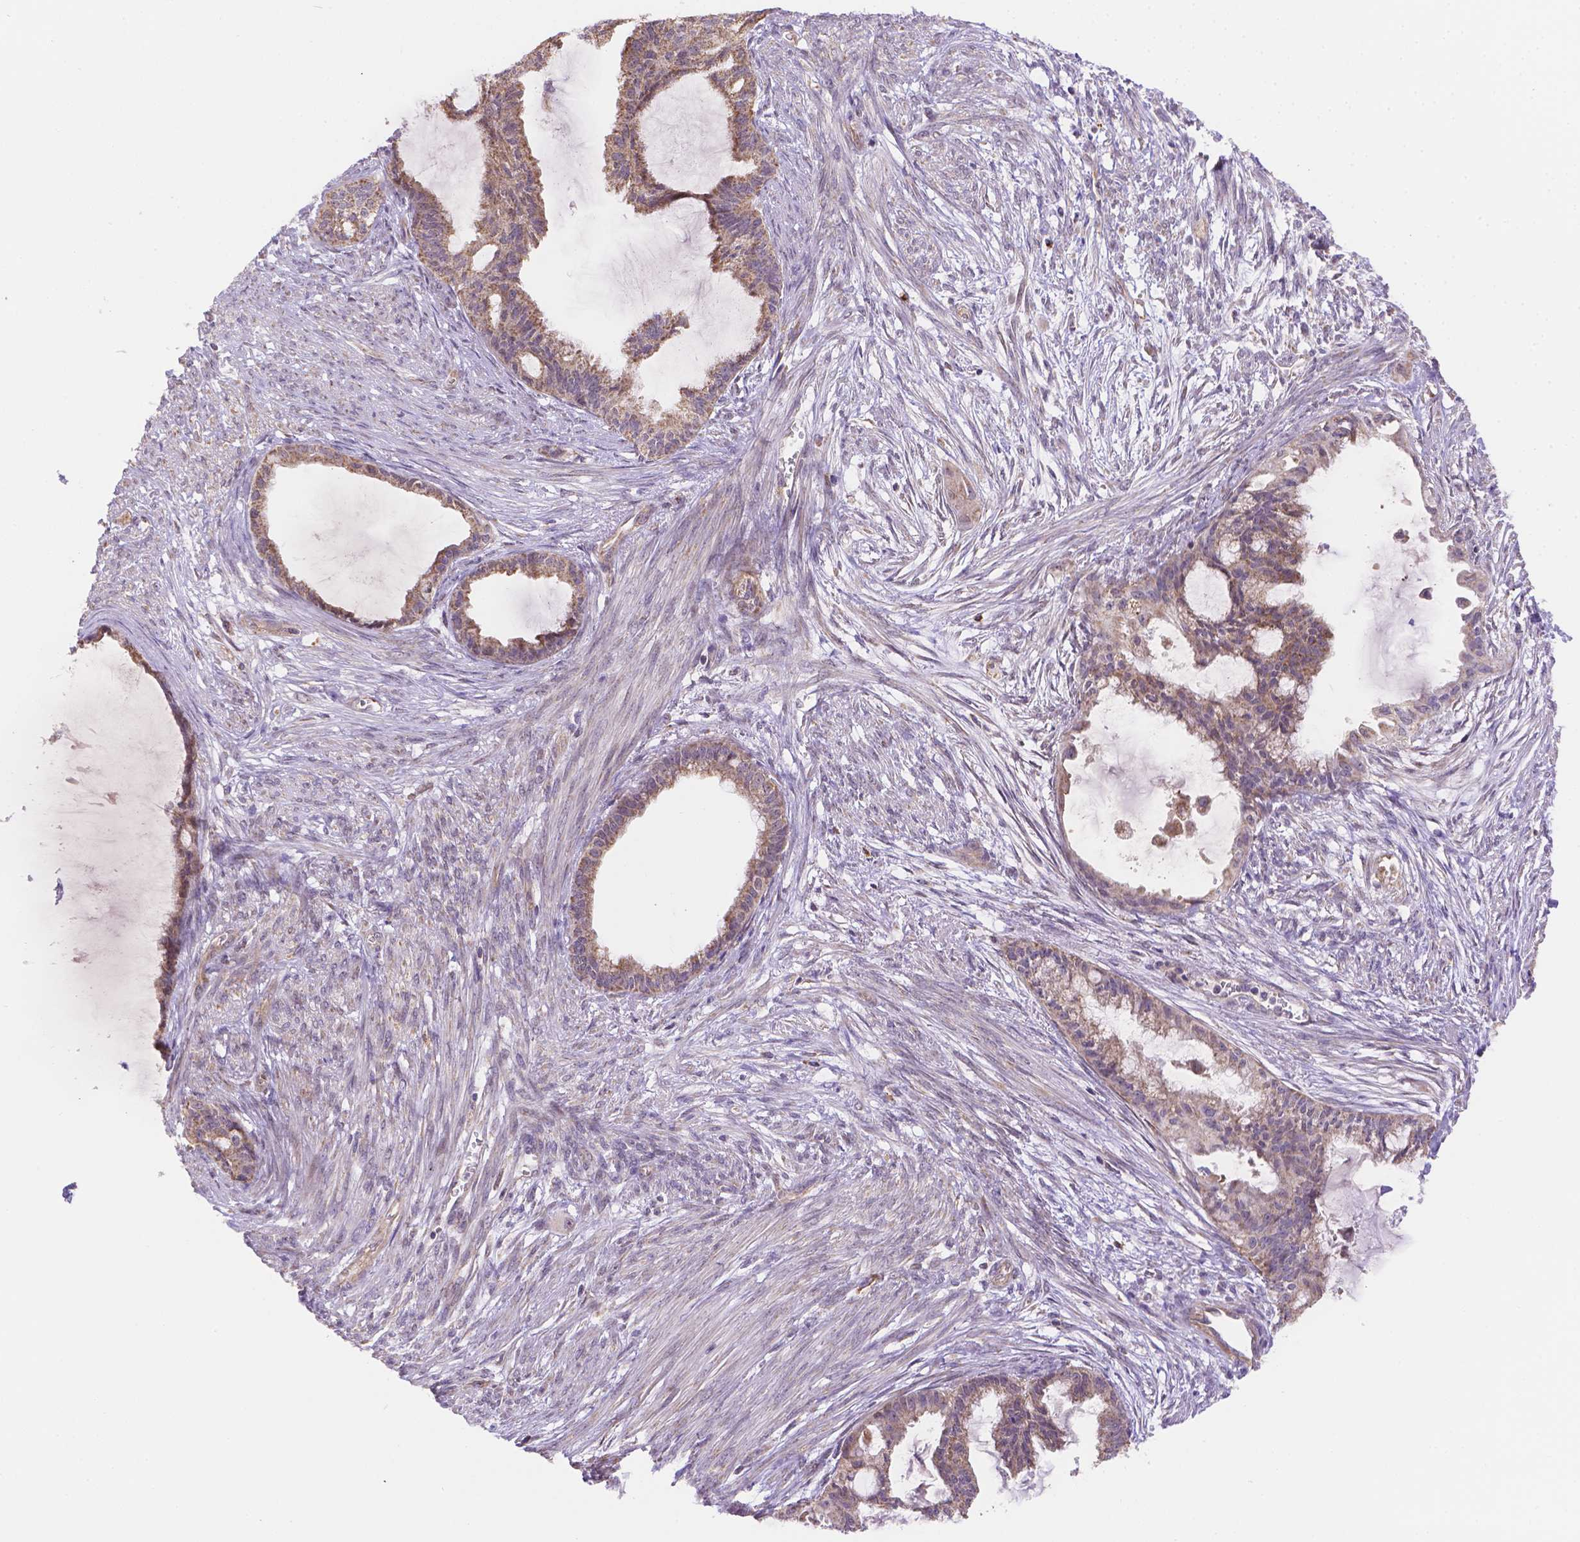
{"staining": {"intensity": "moderate", "quantity": ">75%", "location": "cytoplasmic/membranous"}, "tissue": "endometrial cancer", "cell_type": "Tumor cells", "image_type": "cancer", "snomed": [{"axis": "morphology", "description": "Adenocarcinoma, NOS"}, {"axis": "topography", "description": "Endometrium"}], "caption": "Endometrial adenocarcinoma stained for a protein (brown) reveals moderate cytoplasmic/membranous positive positivity in about >75% of tumor cells.", "gene": "CYYR1", "patient": {"sex": "female", "age": 86}}